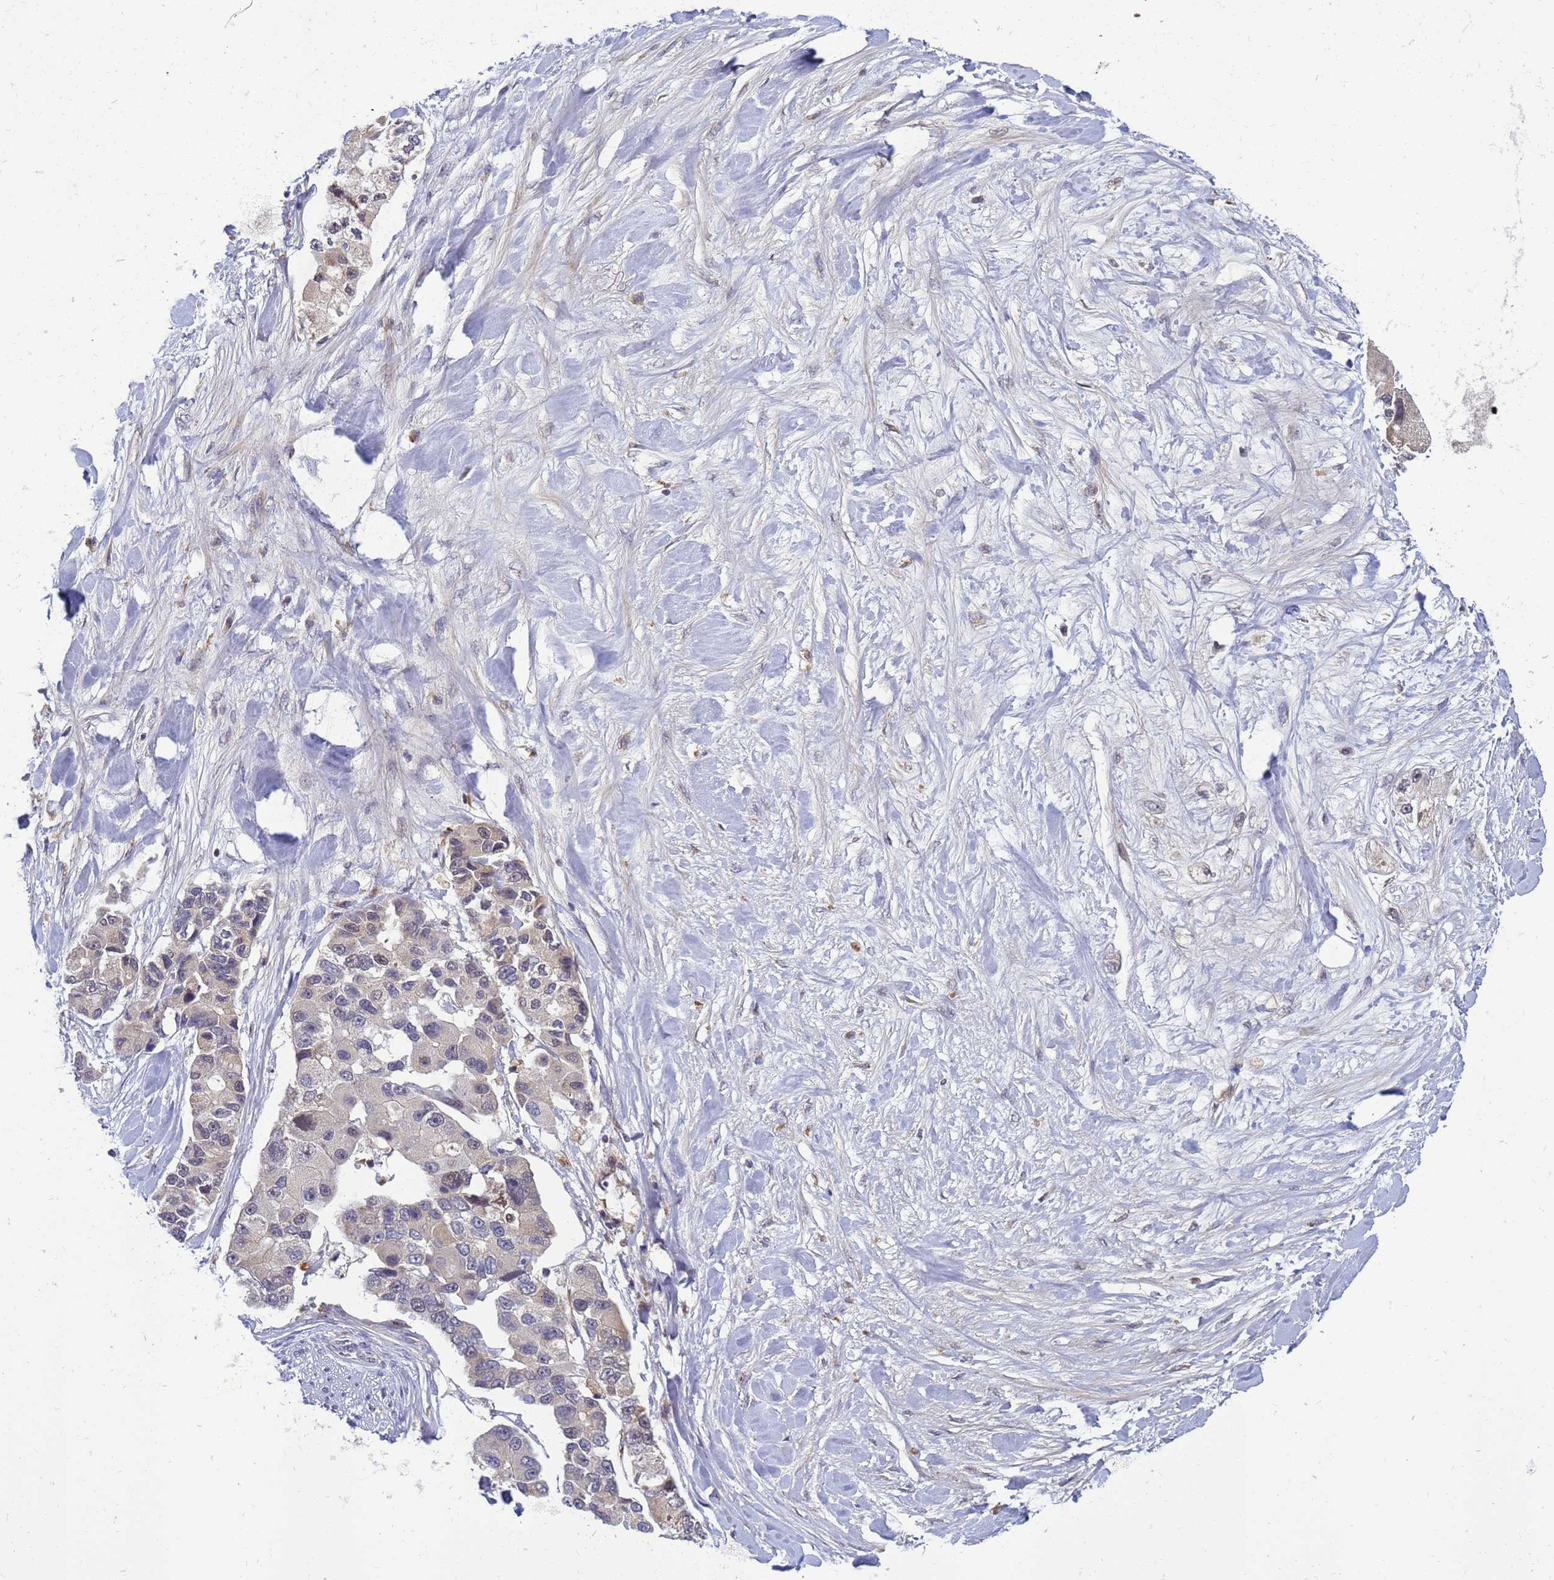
{"staining": {"intensity": "weak", "quantity": "25%-75%", "location": "cytoplasmic/membranous,nuclear"}, "tissue": "lung cancer", "cell_type": "Tumor cells", "image_type": "cancer", "snomed": [{"axis": "morphology", "description": "Adenocarcinoma, NOS"}, {"axis": "topography", "description": "Lung"}], "caption": "Protein expression analysis of lung cancer (adenocarcinoma) demonstrates weak cytoplasmic/membranous and nuclear expression in approximately 25%-75% of tumor cells.", "gene": "TMEM74B", "patient": {"sex": "female", "age": 54}}